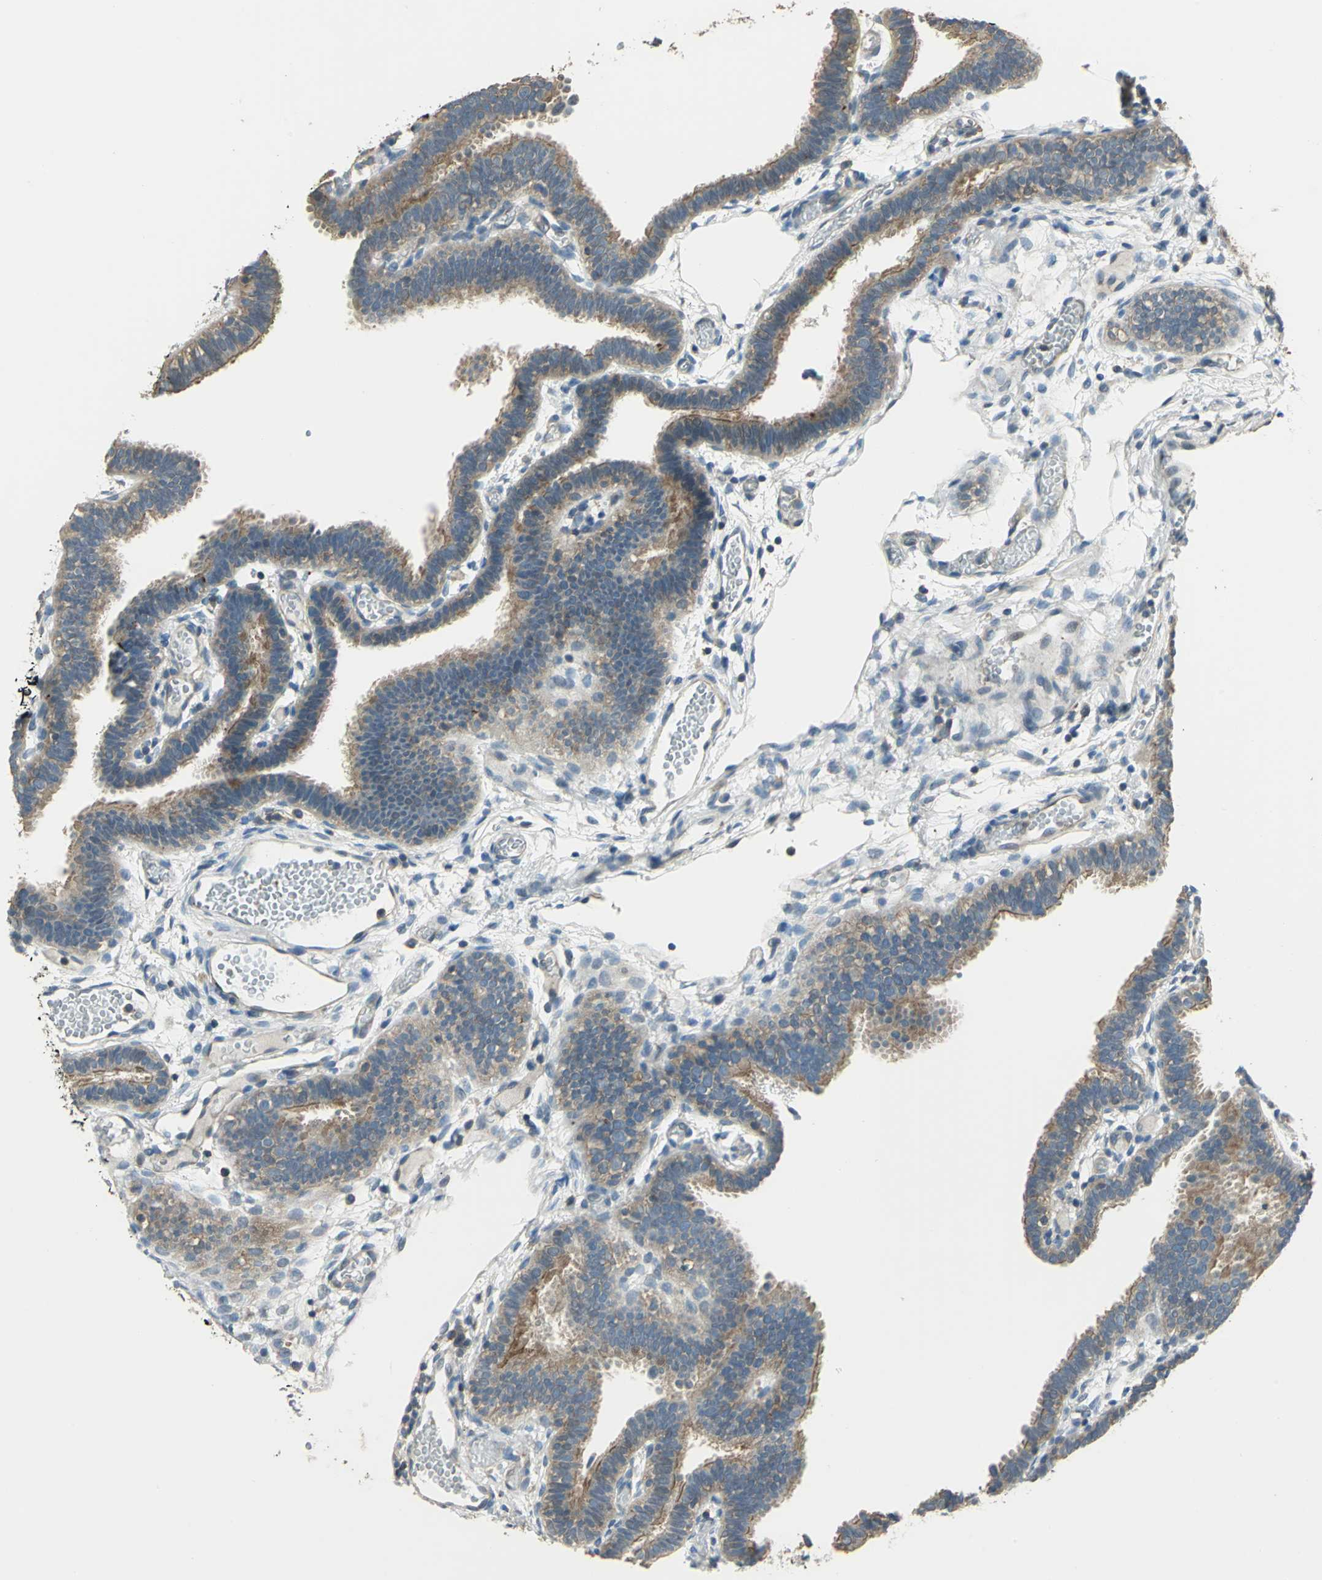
{"staining": {"intensity": "moderate", "quantity": ">75%", "location": "cytoplasmic/membranous"}, "tissue": "fallopian tube", "cell_type": "Glandular cells", "image_type": "normal", "snomed": [{"axis": "morphology", "description": "Normal tissue, NOS"}, {"axis": "topography", "description": "Fallopian tube"}], "caption": "Immunohistochemistry (DAB (3,3'-diaminobenzidine)) staining of benign human fallopian tube exhibits moderate cytoplasmic/membranous protein expression in about >75% of glandular cells. Immunohistochemistry stains the protein in brown and the nuclei are stained blue.", "gene": "RAPGEF1", "patient": {"sex": "female", "age": 29}}